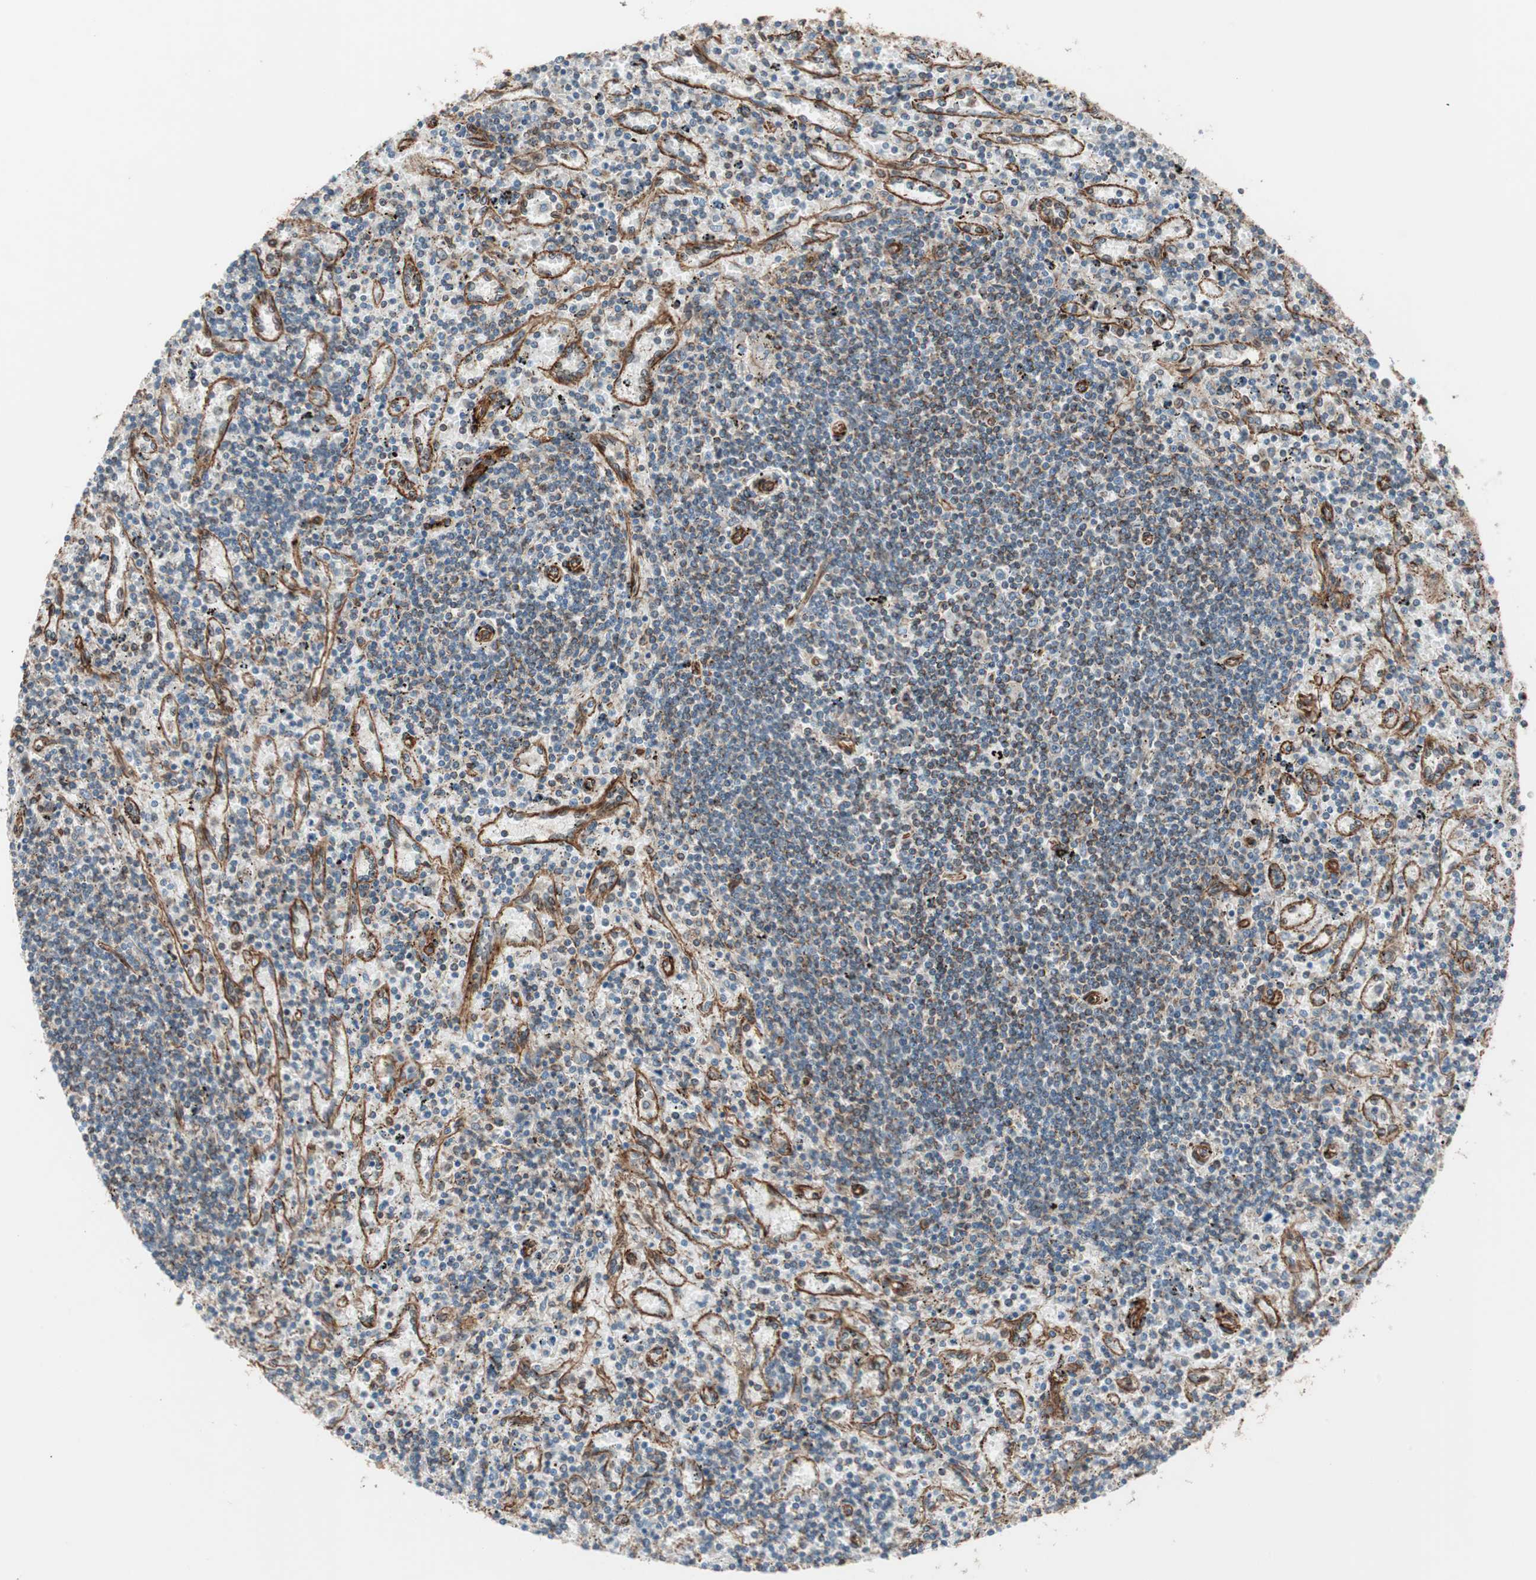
{"staining": {"intensity": "moderate", "quantity": "<25%", "location": "cytoplasmic/membranous"}, "tissue": "lymphoma", "cell_type": "Tumor cells", "image_type": "cancer", "snomed": [{"axis": "morphology", "description": "Malignant lymphoma, non-Hodgkin's type, Low grade"}, {"axis": "topography", "description": "Spleen"}], "caption": "Tumor cells display moderate cytoplasmic/membranous expression in about <25% of cells in low-grade malignant lymphoma, non-Hodgkin's type.", "gene": "TCTA", "patient": {"sex": "male", "age": 76}}